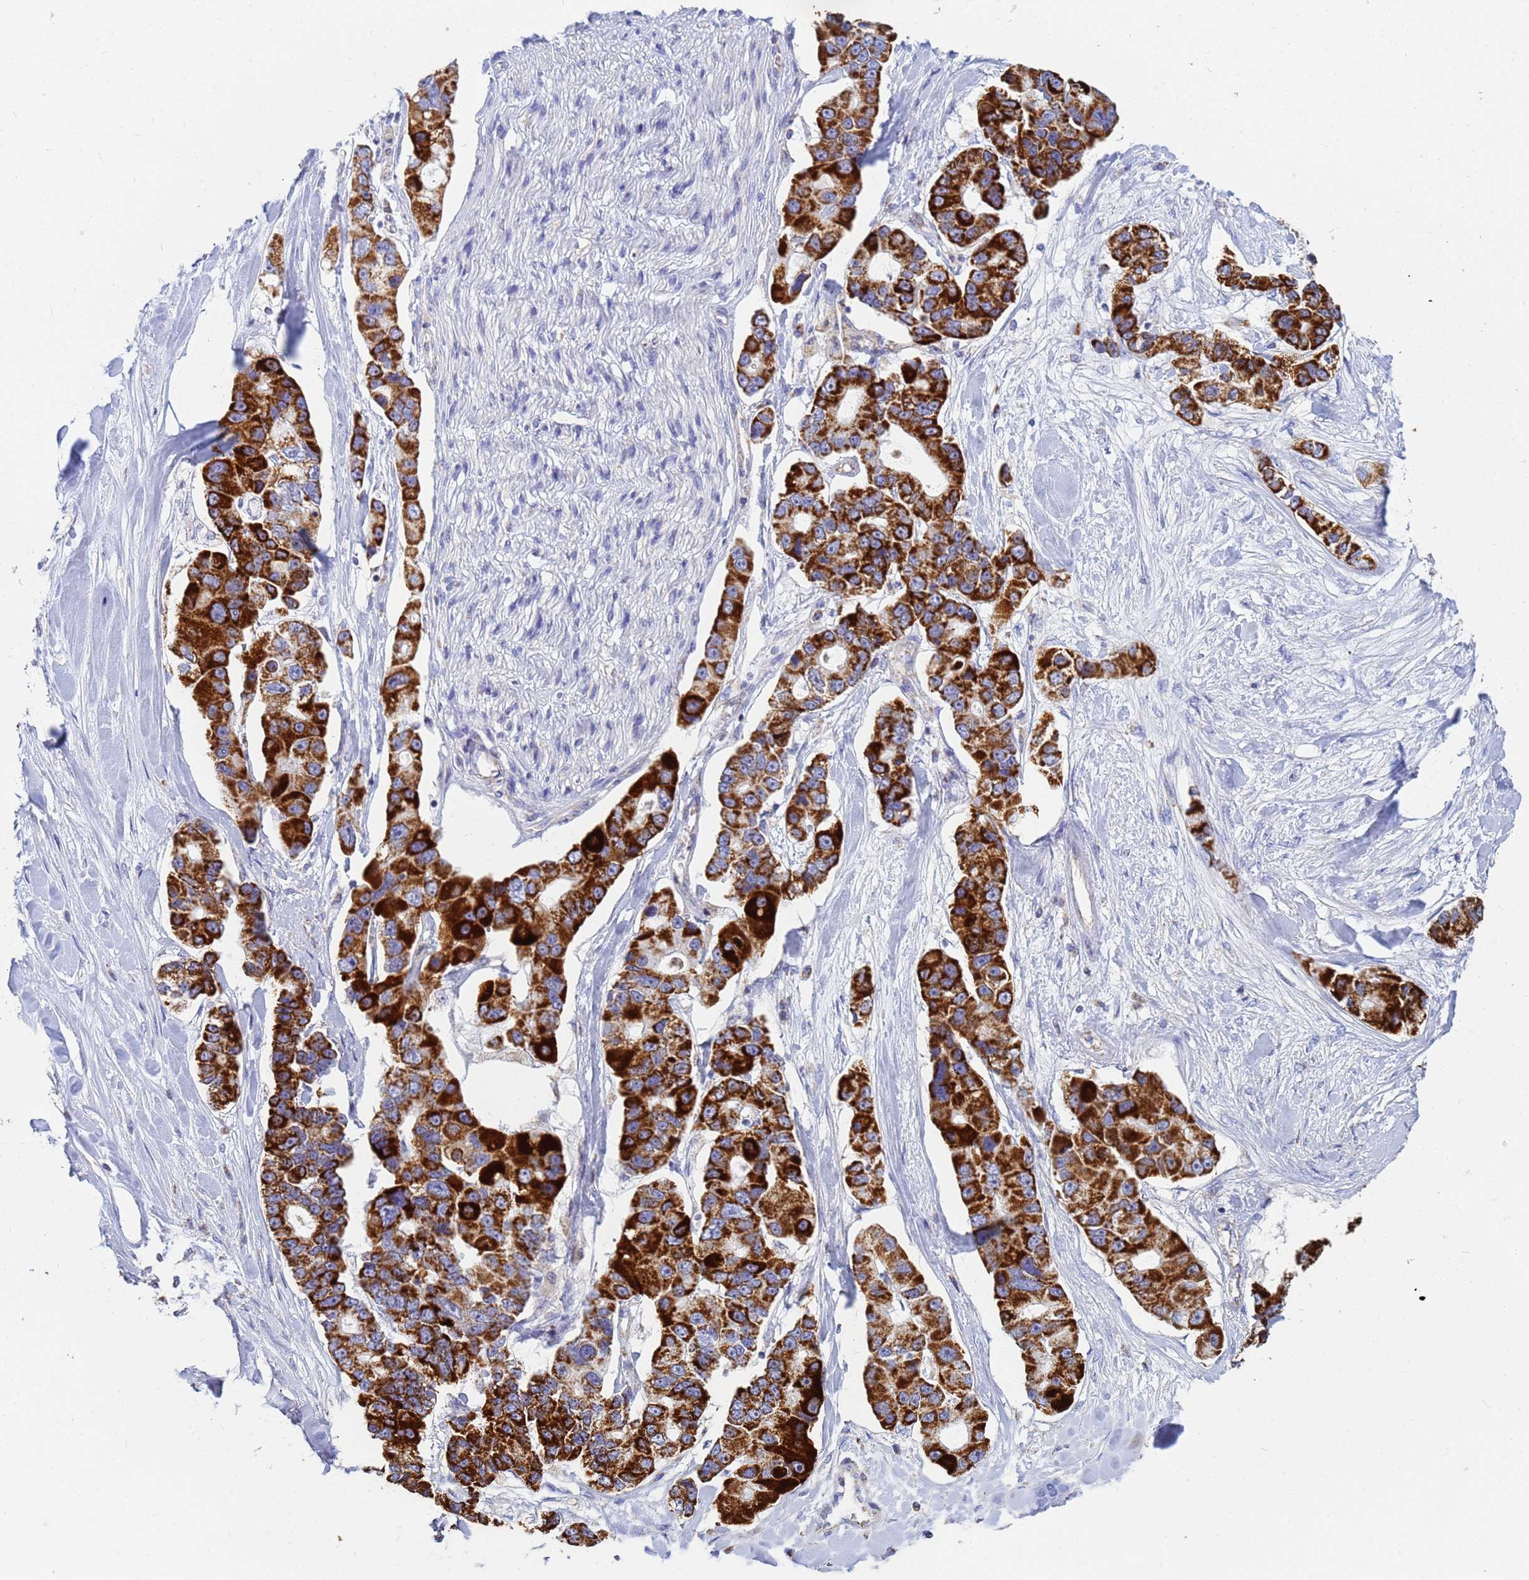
{"staining": {"intensity": "strong", "quantity": ">75%", "location": "cytoplasmic/membranous"}, "tissue": "lung cancer", "cell_type": "Tumor cells", "image_type": "cancer", "snomed": [{"axis": "morphology", "description": "Adenocarcinoma, NOS"}, {"axis": "topography", "description": "Lung"}], "caption": "Strong cytoplasmic/membranous positivity for a protein is identified in about >75% of tumor cells of adenocarcinoma (lung) using immunohistochemistry (IHC).", "gene": "UQCRH", "patient": {"sex": "female", "age": 54}}